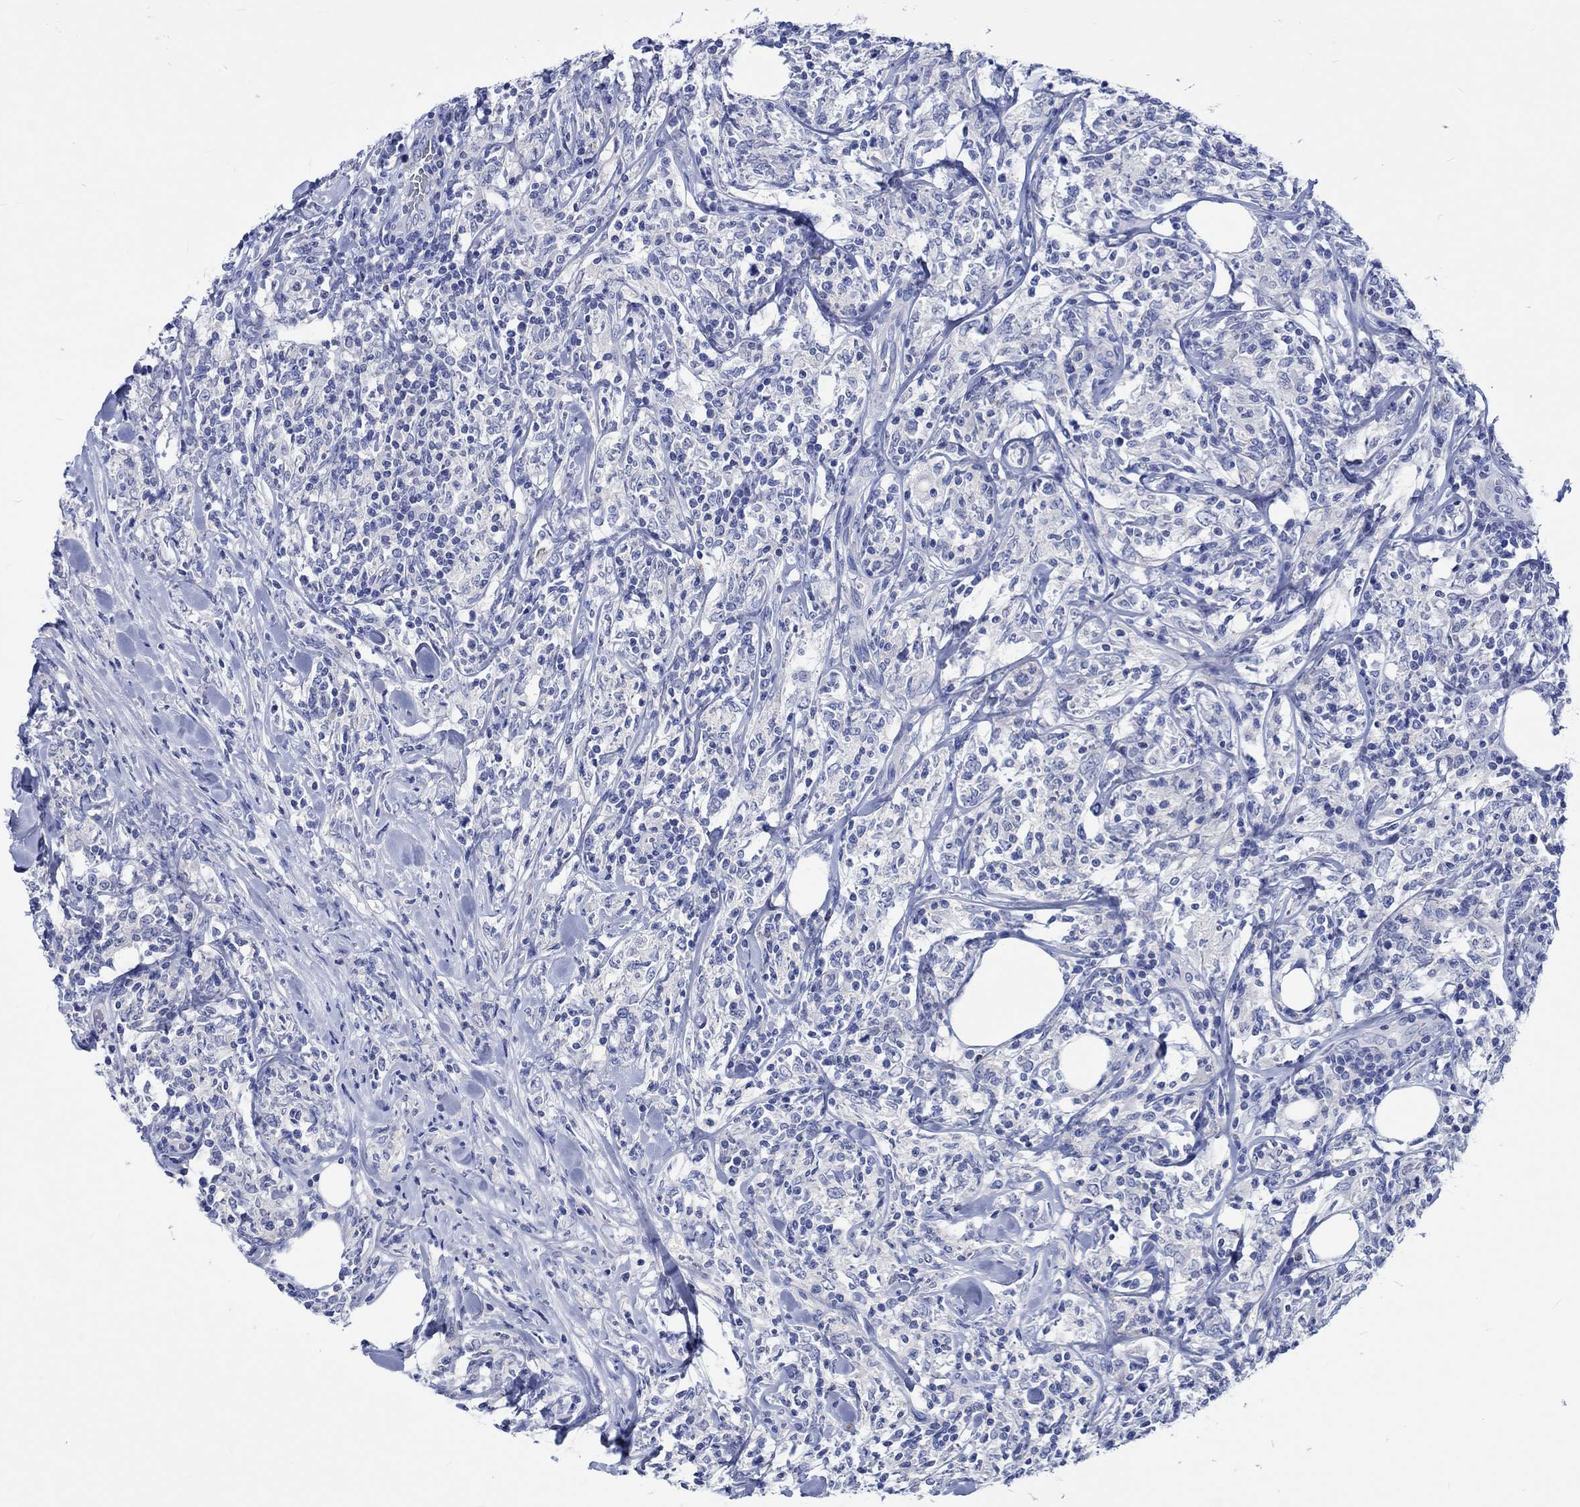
{"staining": {"intensity": "negative", "quantity": "none", "location": "none"}, "tissue": "lymphoma", "cell_type": "Tumor cells", "image_type": "cancer", "snomed": [{"axis": "morphology", "description": "Malignant lymphoma, non-Hodgkin's type, High grade"}, {"axis": "topography", "description": "Lymph node"}], "caption": "Lymphoma was stained to show a protein in brown. There is no significant positivity in tumor cells.", "gene": "PTPRN2", "patient": {"sex": "female", "age": 84}}